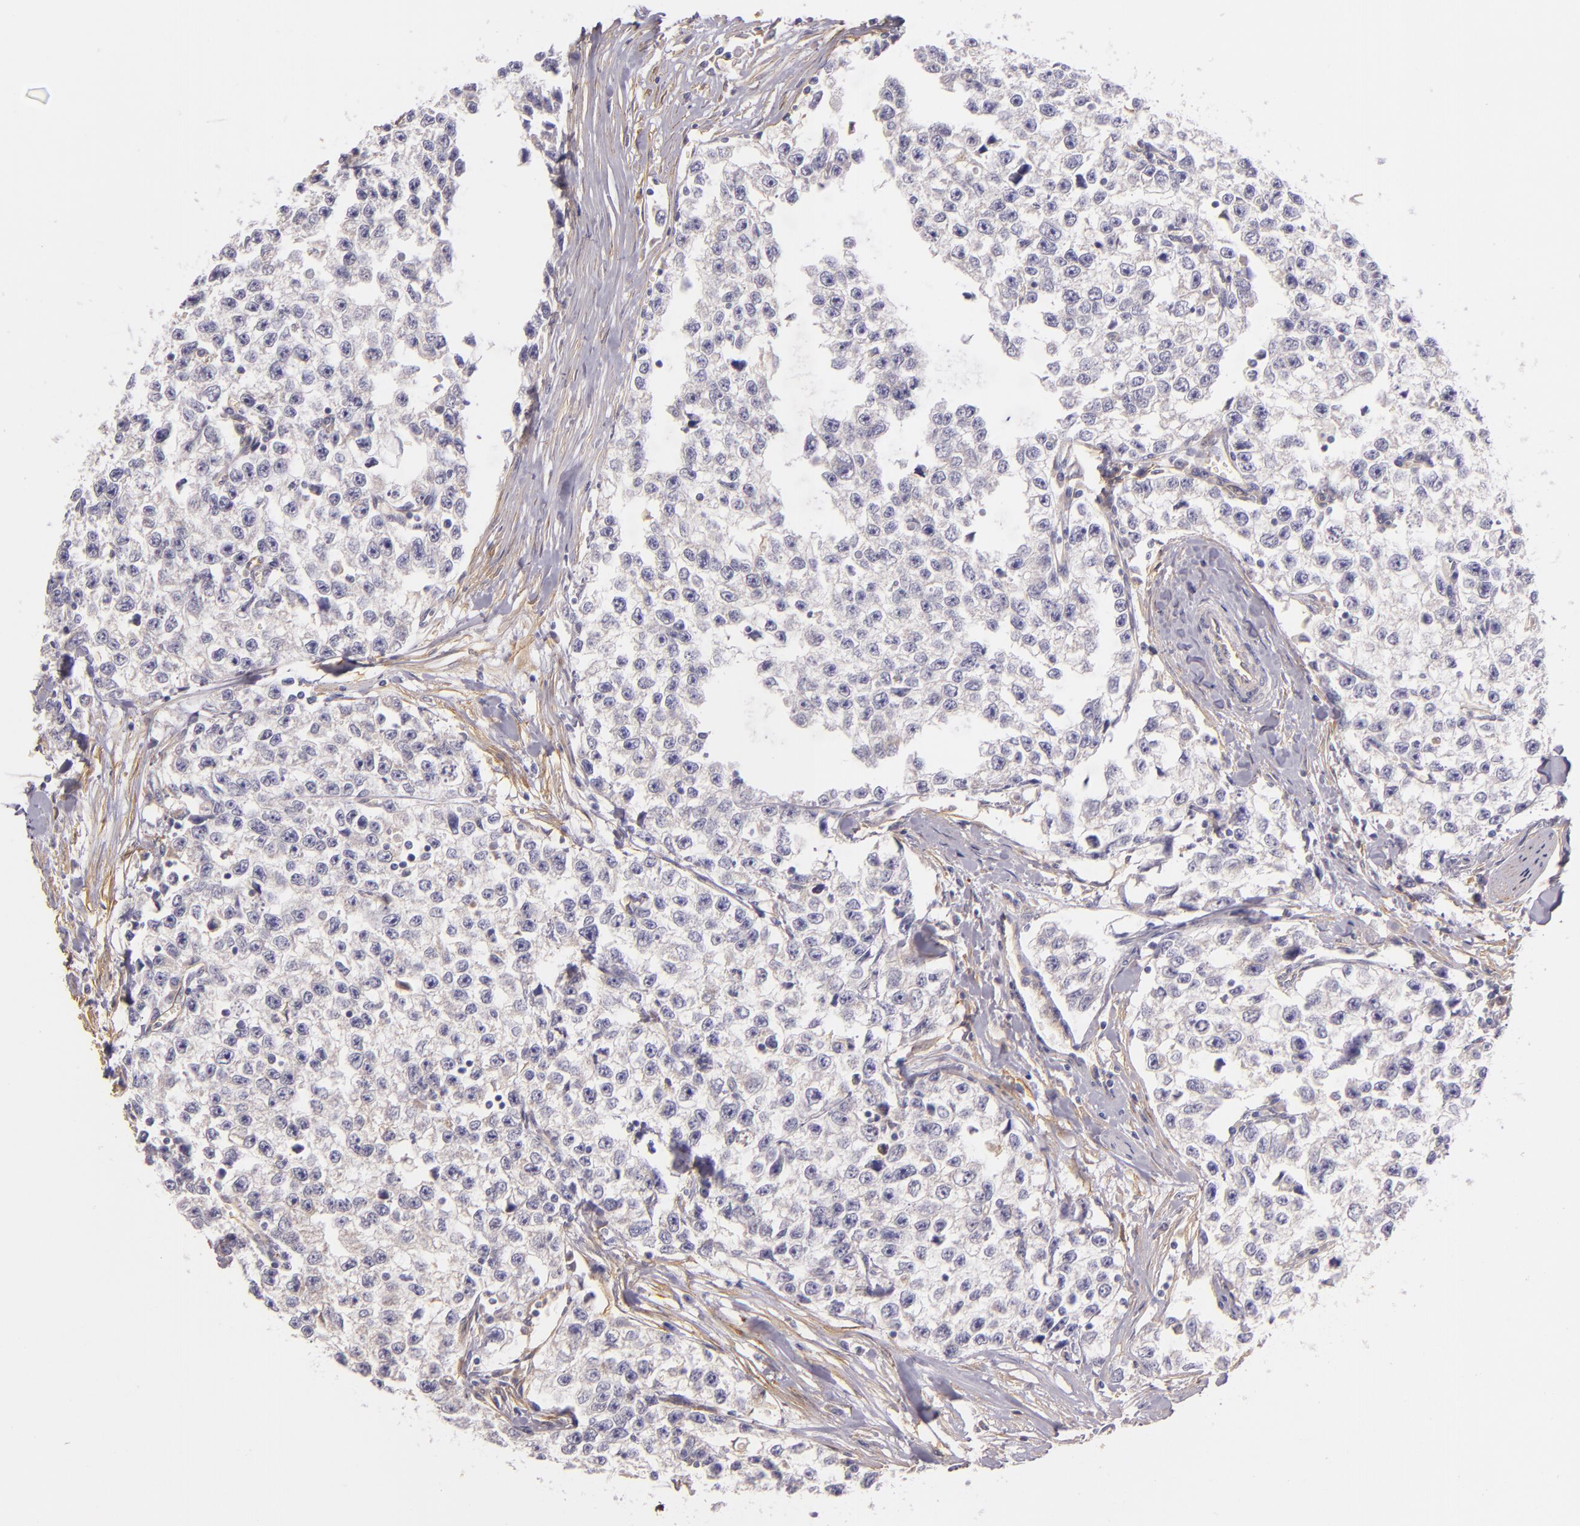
{"staining": {"intensity": "negative", "quantity": "none", "location": "none"}, "tissue": "testis cancer", "cell_type": "Tumor cells", "image_type": "cancer", "snomed": [{"axis": "morphology", "description": "Seminoma, NOS"}, {"axis": "morphology", "description": "Carcinoma, Embryonal, NOS"}, {"axis": "topography", "description": "Testis"}], "caption": "This is an immunohistochemistry (IHC) micrograph of testis cancer. There is no staining in tumor cells.", "gene": "CTSF", "patient": {"sex": "male", "age": 30}}